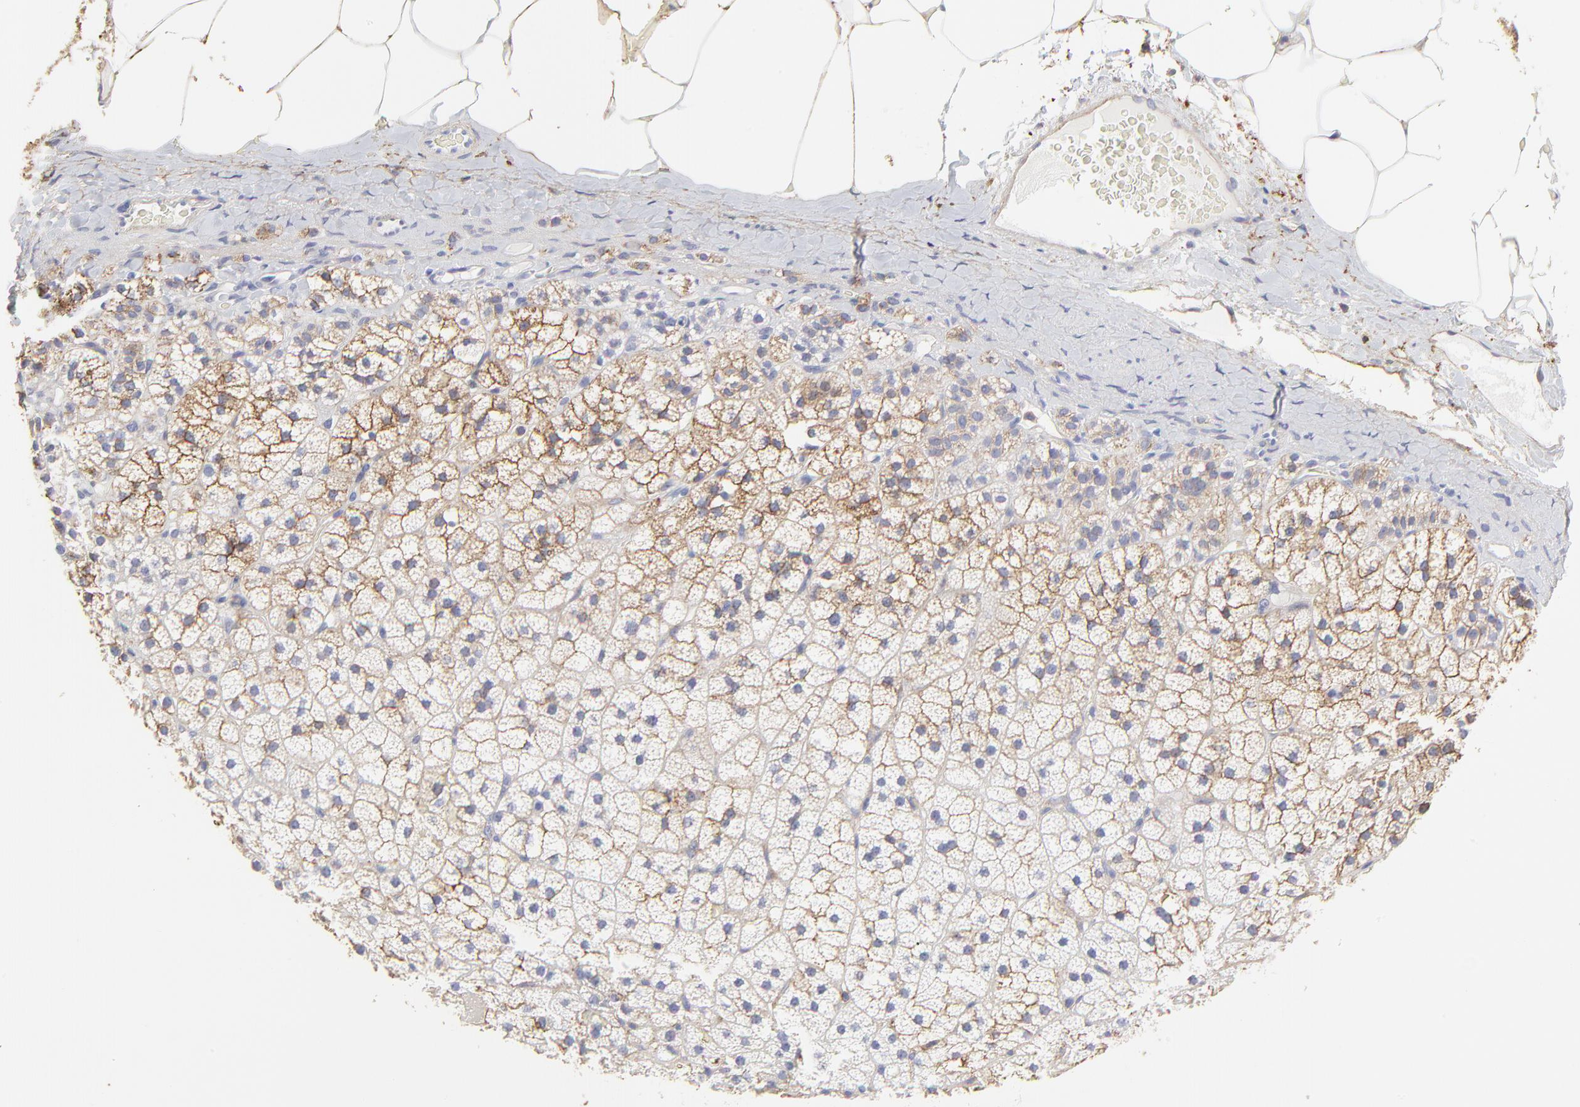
{"staining": {"intensity": "moderate", "quantity": "25%-75%", "location": "cytoplasmic/membranous"}, "tissue": "adrenal gland", "cell_type": "Glandular cells", "image_type": "normal", "snomed": [{"axis": "morphology", "description": "Normal tissue, NOS"}, {"axis": "topography", "description": "Adrenal gland"}], "caption": "Adrenal gland stained for a protein exhibits moderate cytoplasmic/membranous positivity in glandular cells. (DAB IHC with brightfield microscopy, high magnification).", "gene": "ANXA6", "patient": {"sex": "male", "age": 35}}